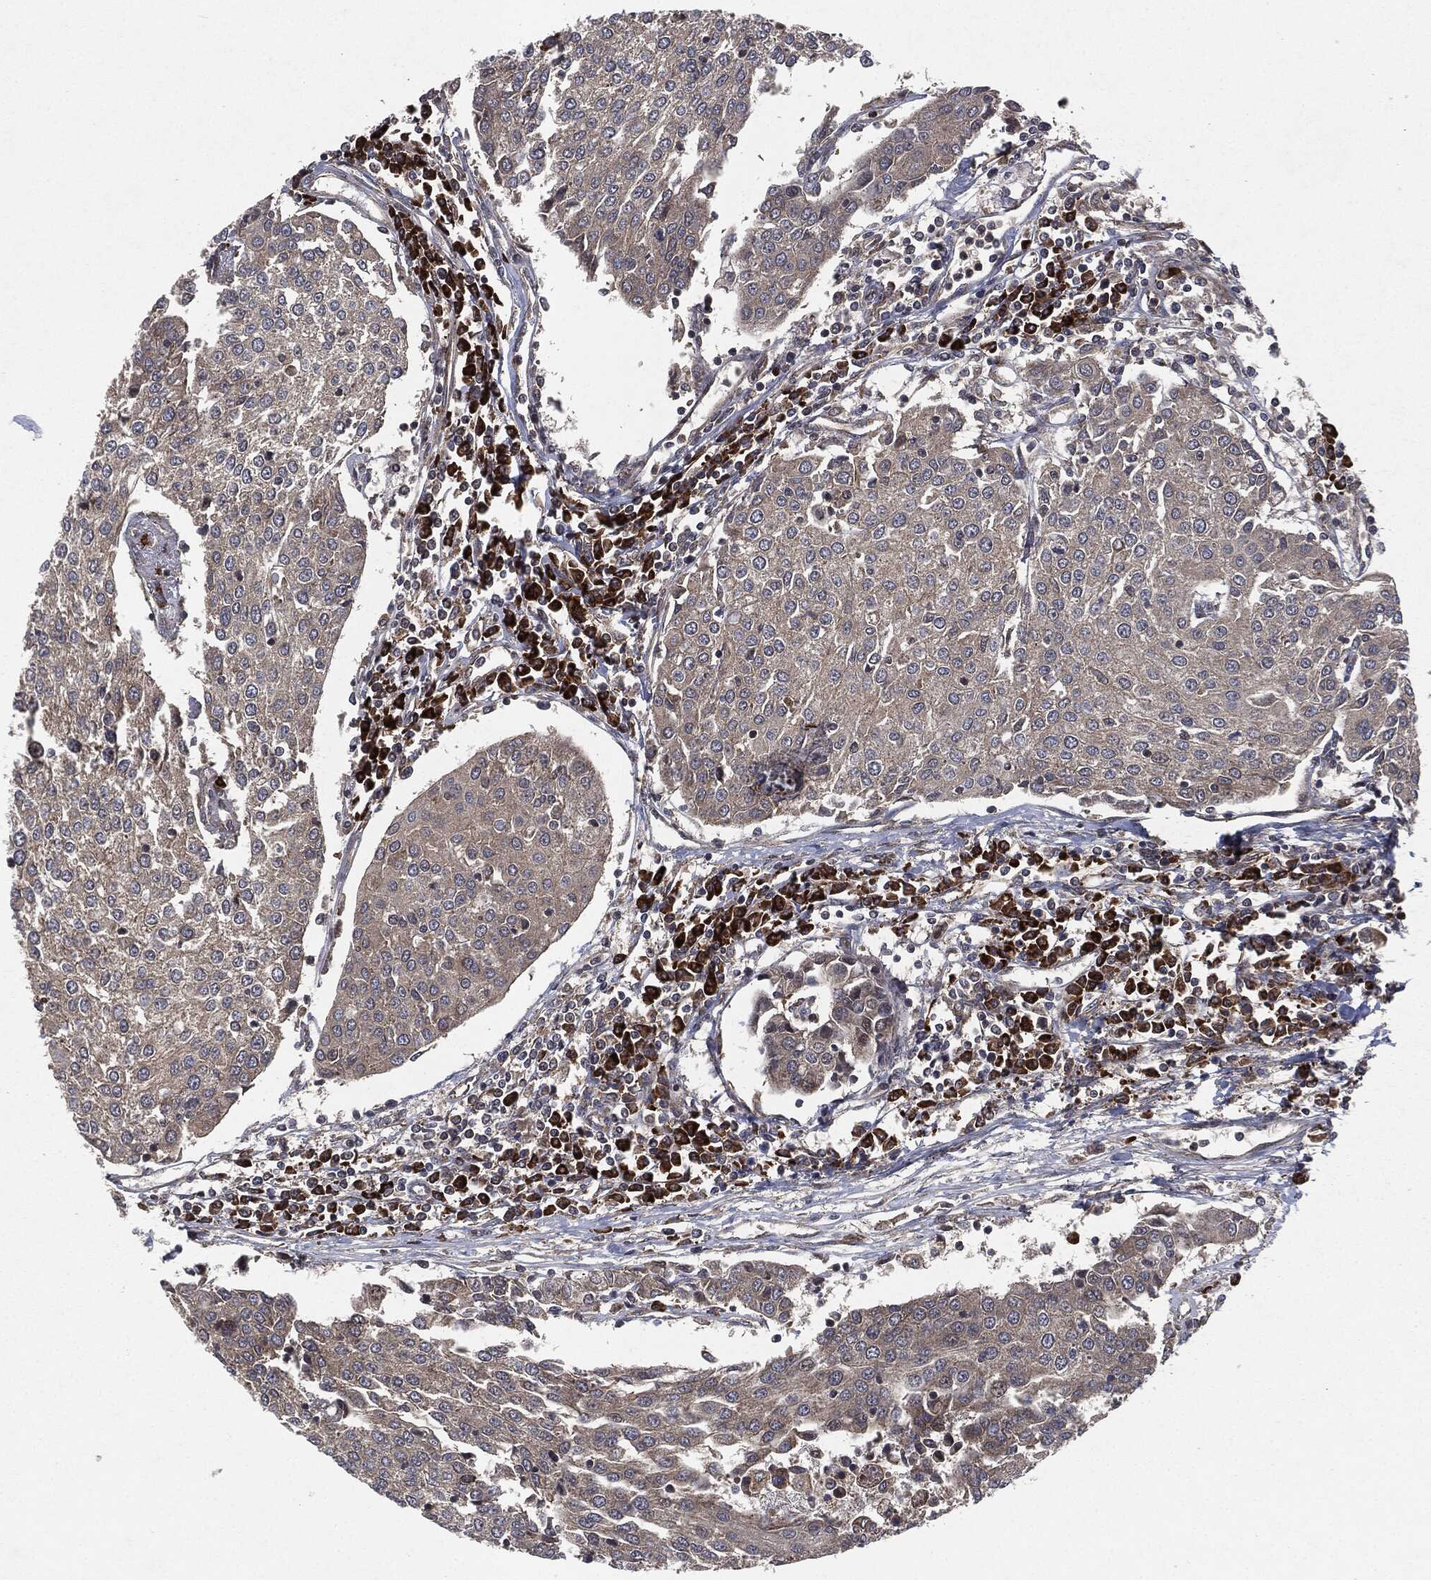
{"staining": {"intensity": "weak", "quantity": "<25%", "location": "cytoplasmic/membranous"}, "tissue": "urothelial cancer", "cell_type": "Tumor cells", "image_type": "cancer", "snomed": [{"axis": "morphology", "description": "Urothelial carcinoma, High grade"}, {"axis": "topography", "description": "Urinary bladder"}], "caption": "Immunohistochemistry (IHC) image of neoplastic tissue: human urothelial cancer stained with DAB displays no significant protein staining in tumor cells.", "gene": "RAF1", "patient": {"sex": "female", "age": 85}}